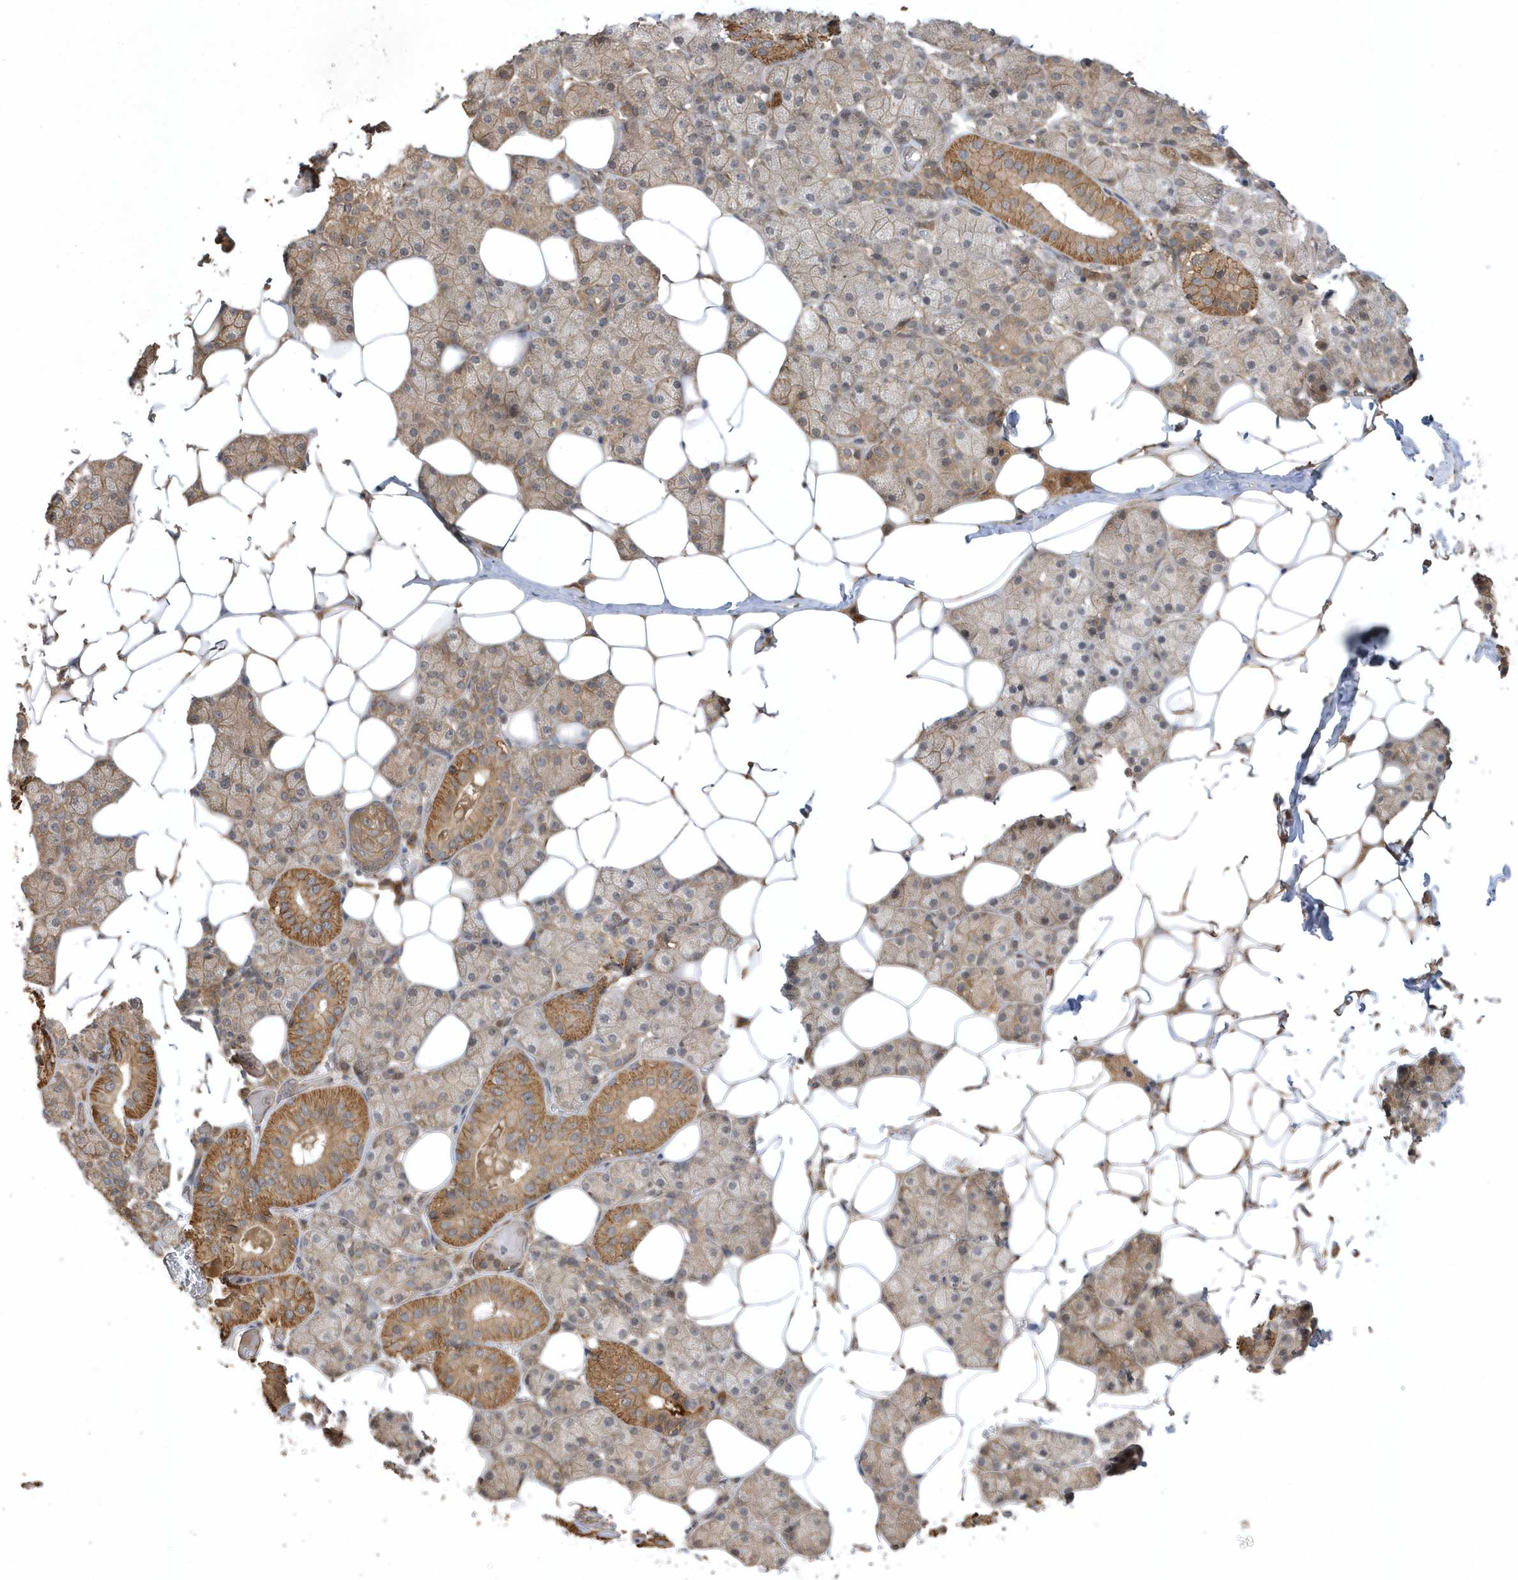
{"staining": {"intensity": "moderate", "quantity": "25%-75%", "location": "cytoplasmic/membranous"}, "tissue": "salivary gland", "cell_type": "Glandular cells", "image_type": "normal", "snomed": [{"axis": "morphology", "description": "Normal tissue, NOS"}, {"axis": "topography", "description": "Salivary gland"}], "caption": "High-magnification brightfield microscopy of normal salivary gland stained with DAB (3,3'-diaminobenzidine) (brown) and counterstained with hematoxylin (blue). glandular cells exhibit moderate cytoplasmic/membranous positivity is seen in about25%-75% of cells.", "gene": "GFM2", "patient": {"sex": "female", "age": 33}}